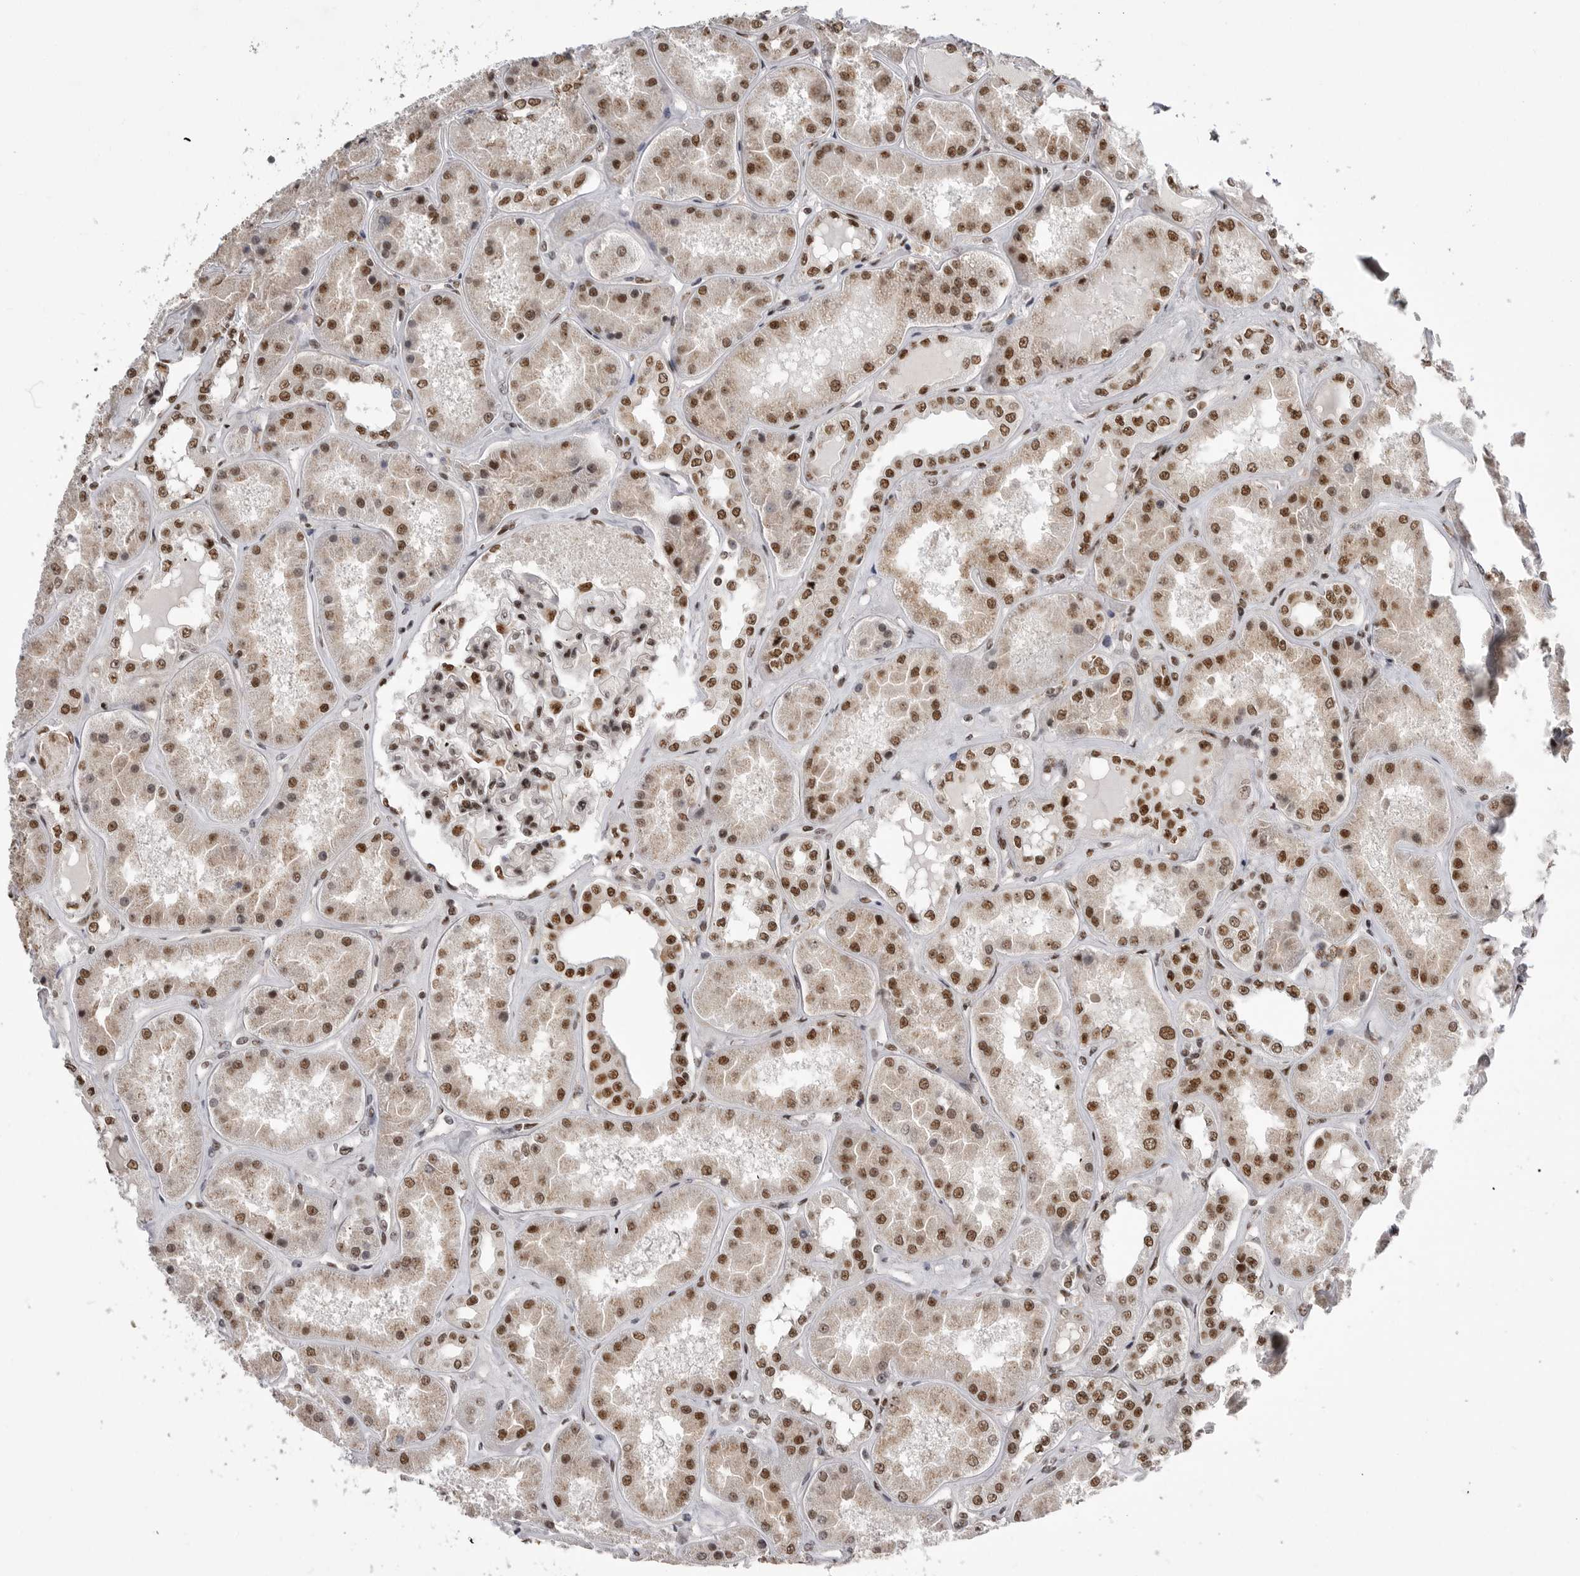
{"staining": {"intensity": "strong", "quantity": "25%-75%", "location": "nuclear"}, "tissue": "kidney", "cell_type": "Cells in glomeruli", "image_type": "normal", "snomed": [{"axis": "morphology", "description": "Normal tissue, NOS"}, {"axis": "topography", "description": "Kidney"}], "caption": "An immunohistochemistry (IHC) photomicrograph of benign tissue is shown. Protein staining in brown labels strong nuclear positivity in kidney within cells in glomeruli. The staining was performed using DAB (3,3'-diaminobenzidine) to visualize the protein expression in brown, while the nuclei were stained in blue with hematoxylin (Magnification: 20x).", "gene": "PPP1R8", "patient": {"sex": "female", "age": 56}}